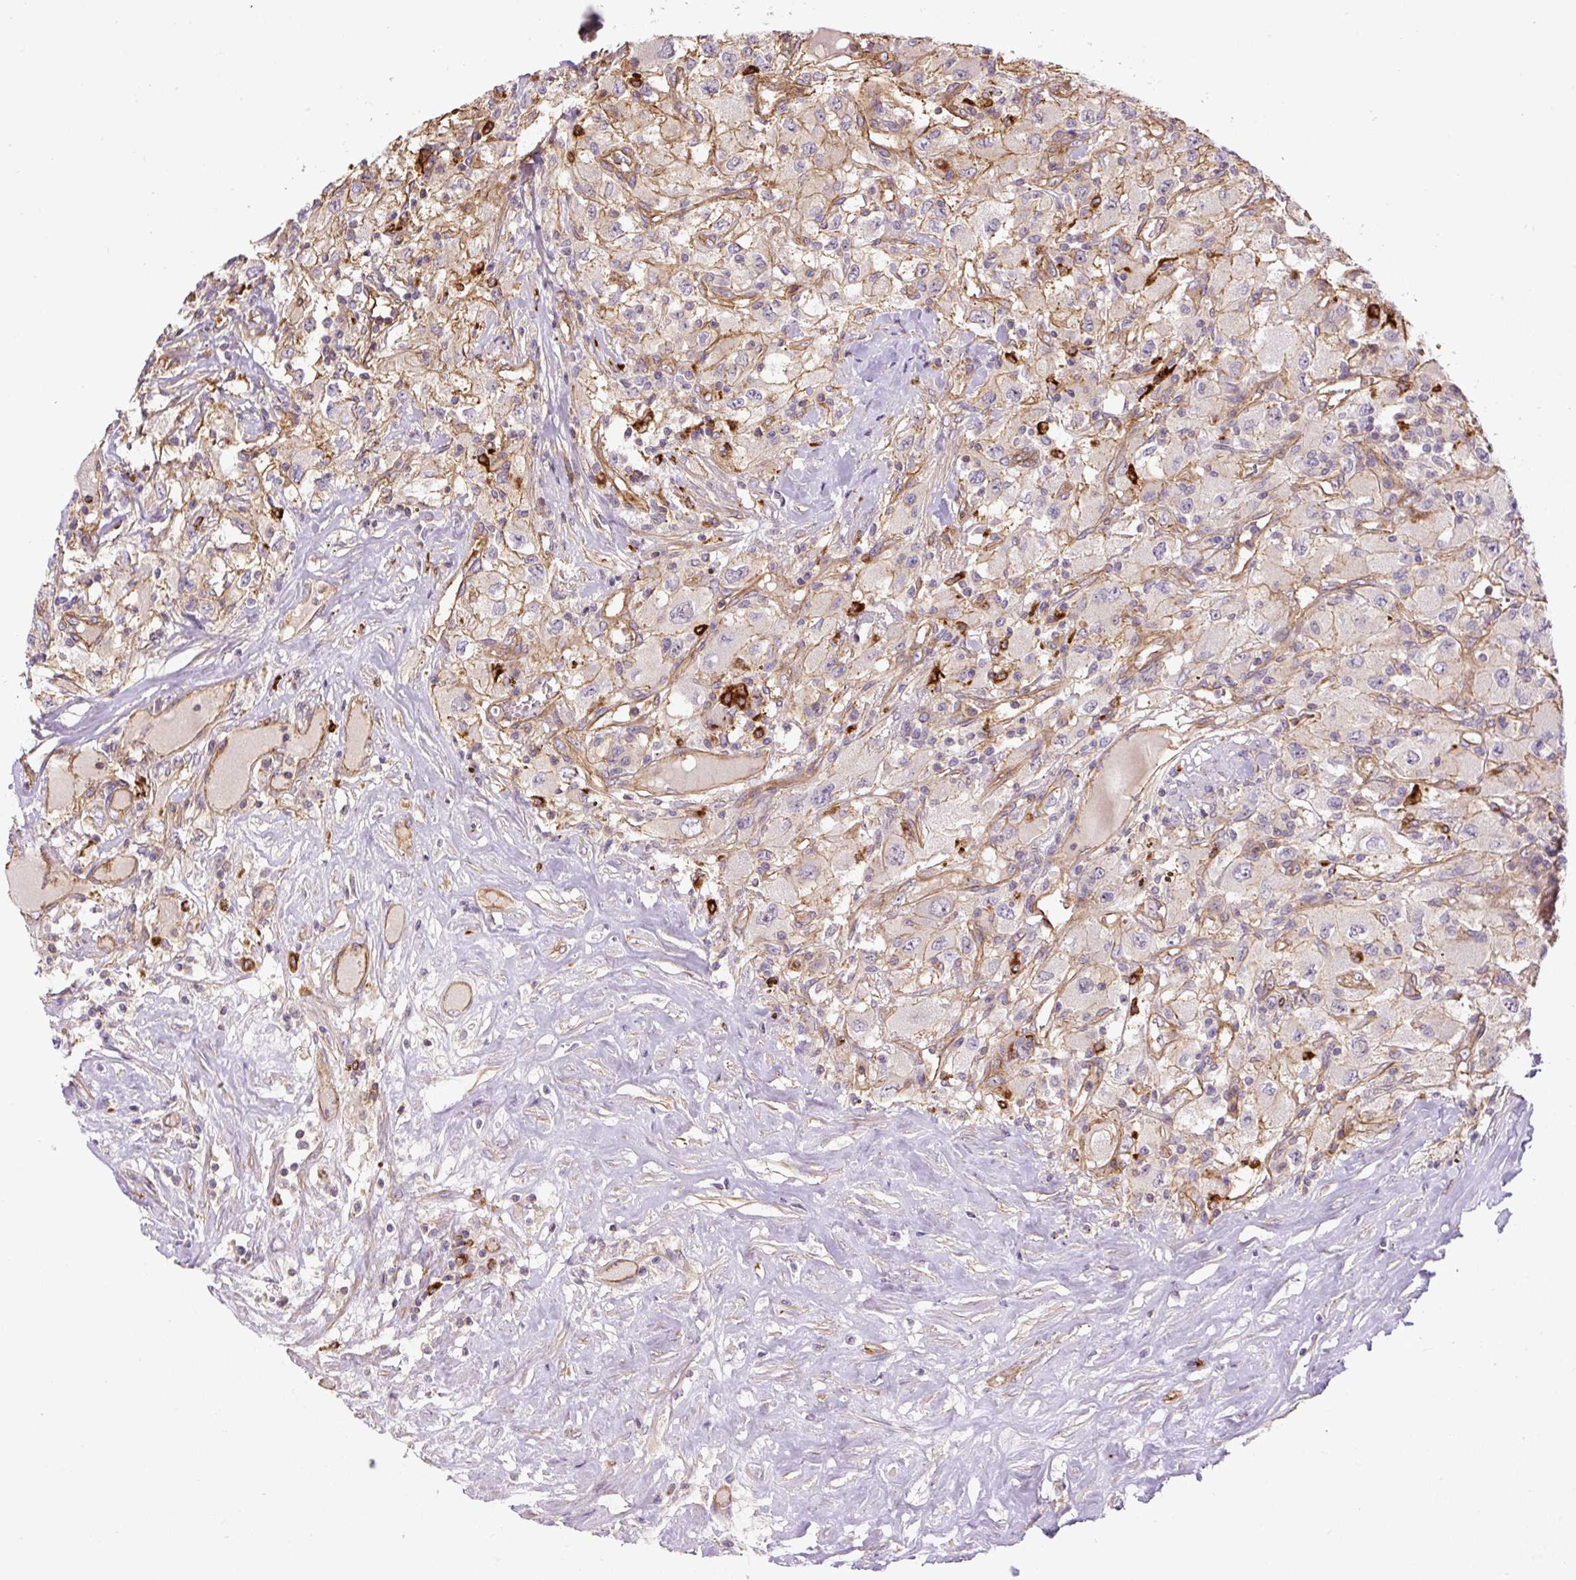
{"staining": {"intensity": "moderate", "quantity": ">75%", "location": "cytoplasmic/membranous"}, "tissue": "renal cancer", "cell_type": "Tumor cells", "image_type": "cancer", "snomed": [{"axis": "morphology", "description": "Adenocarcinoma, NOS"}, {"axis": "topography", "description": "Kidney"}], "caption": "Brown immunohistochemical staining in human adenocarcinoma (renal) shows moderate cytoplasmic/membranous expression in approximately >75% of tumor cells.", "gene": "B3GALT5", "patient": {"sex": "female", "age": 67}}